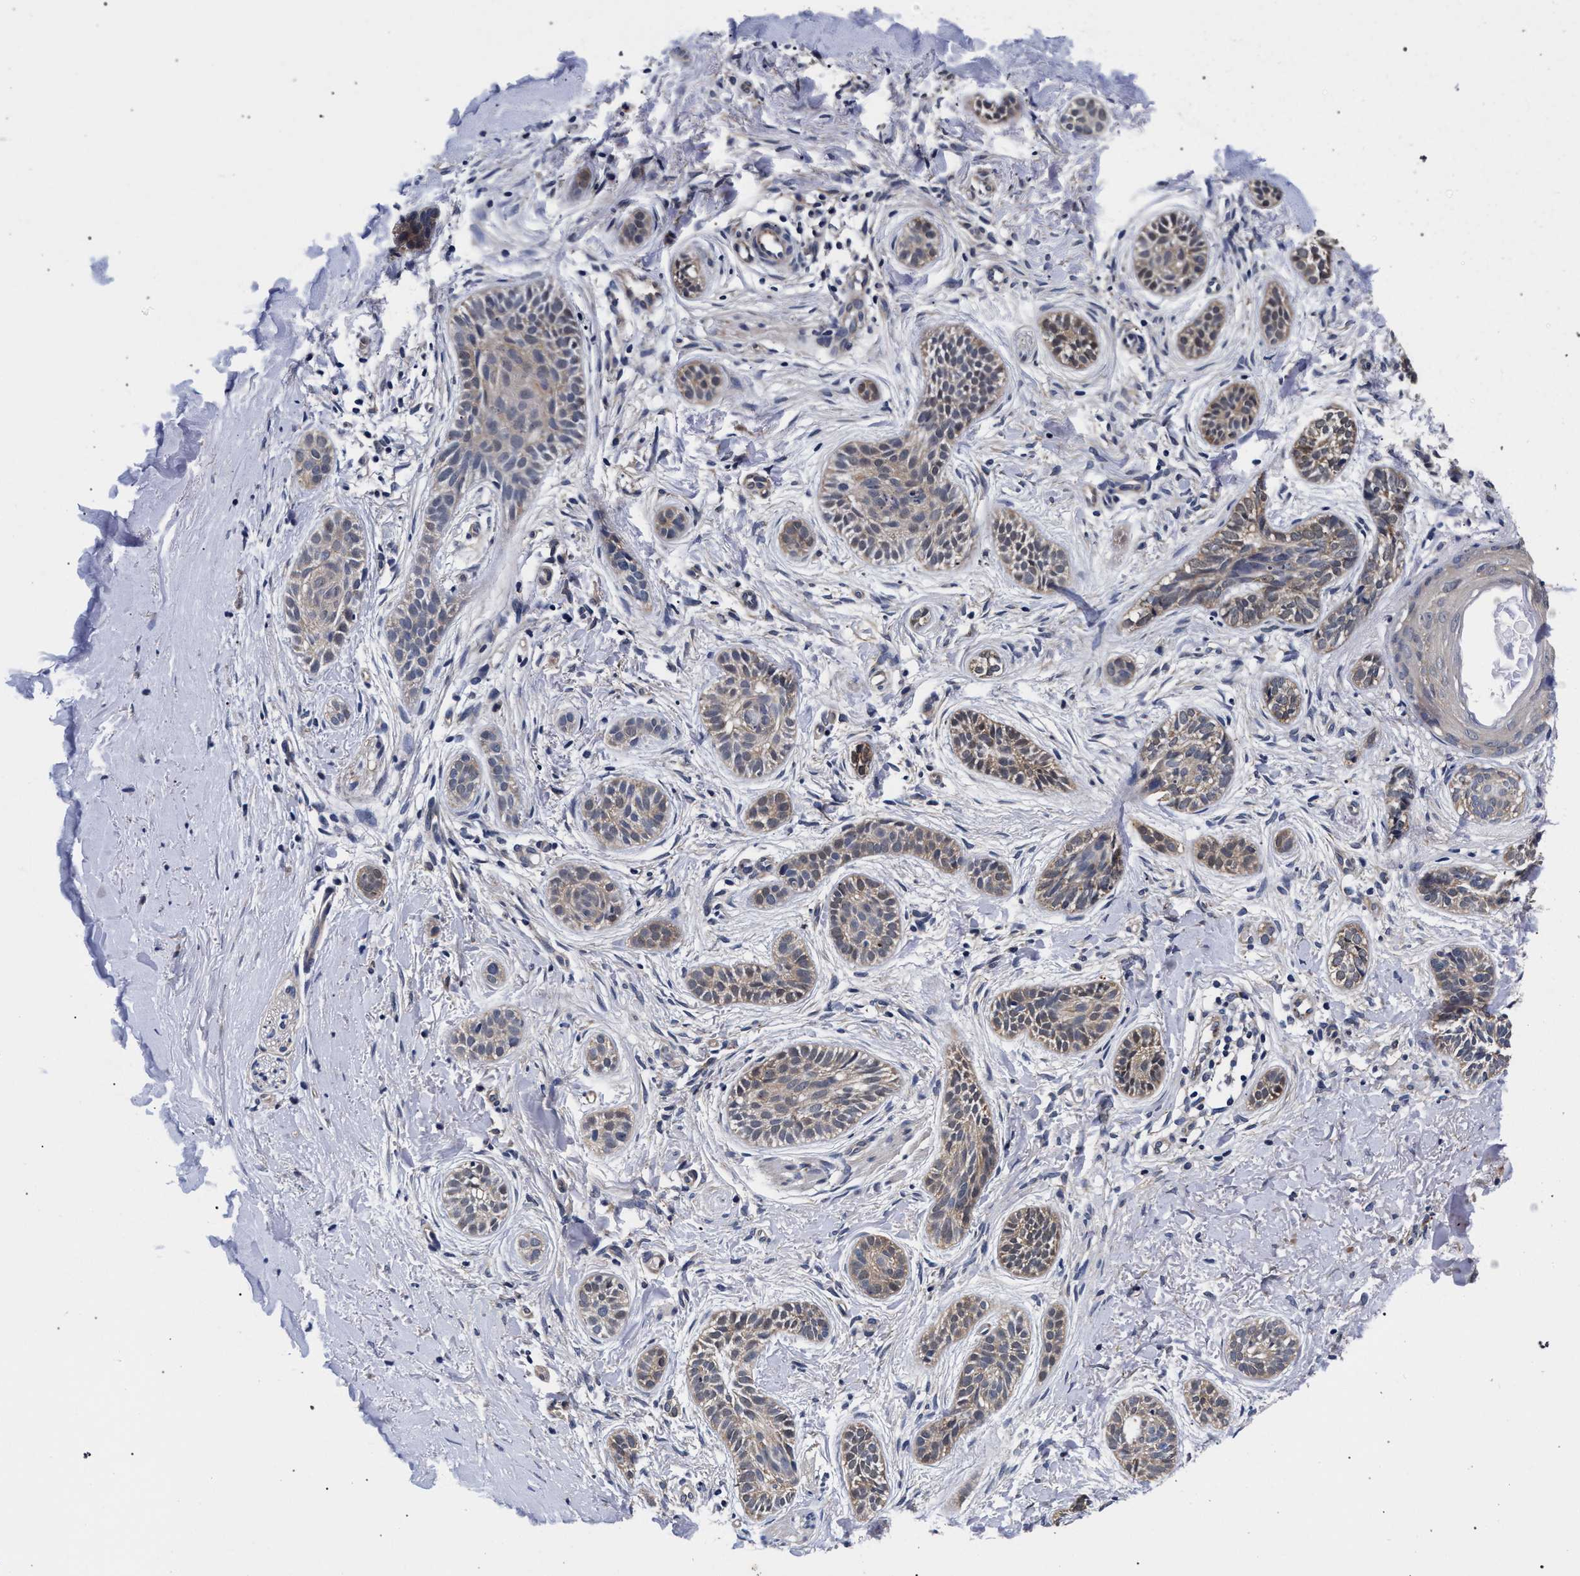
{"staining": {"intensity": "weak", "quantity": ">75%", "location": "cytoplasmic/membranous"}, "tissue": "skin cancer", "cell_type": "Tumor cells", "image_type": "cancer", "snomed": [{"axis": "morphology", "description": "Normal tissue, NOS"}, {"axis": "morphology", "description": "Basal cell carcinoma"}, {"axis": "topography", "description": "Skin"}], "caption": "Protein staining shows weak cytoplasmic/membranous expression in approximately >75% of tumor cells in skin cancer. The staining was performed using DAB (3,3'-diaminobenzidine) to visualize the protein expression in brown, while the nuclei were stained in blue with hematoxylin (Magnification: 20x).", "gene": "RBM33", "patient": {"sex": "male", "age": 63}}